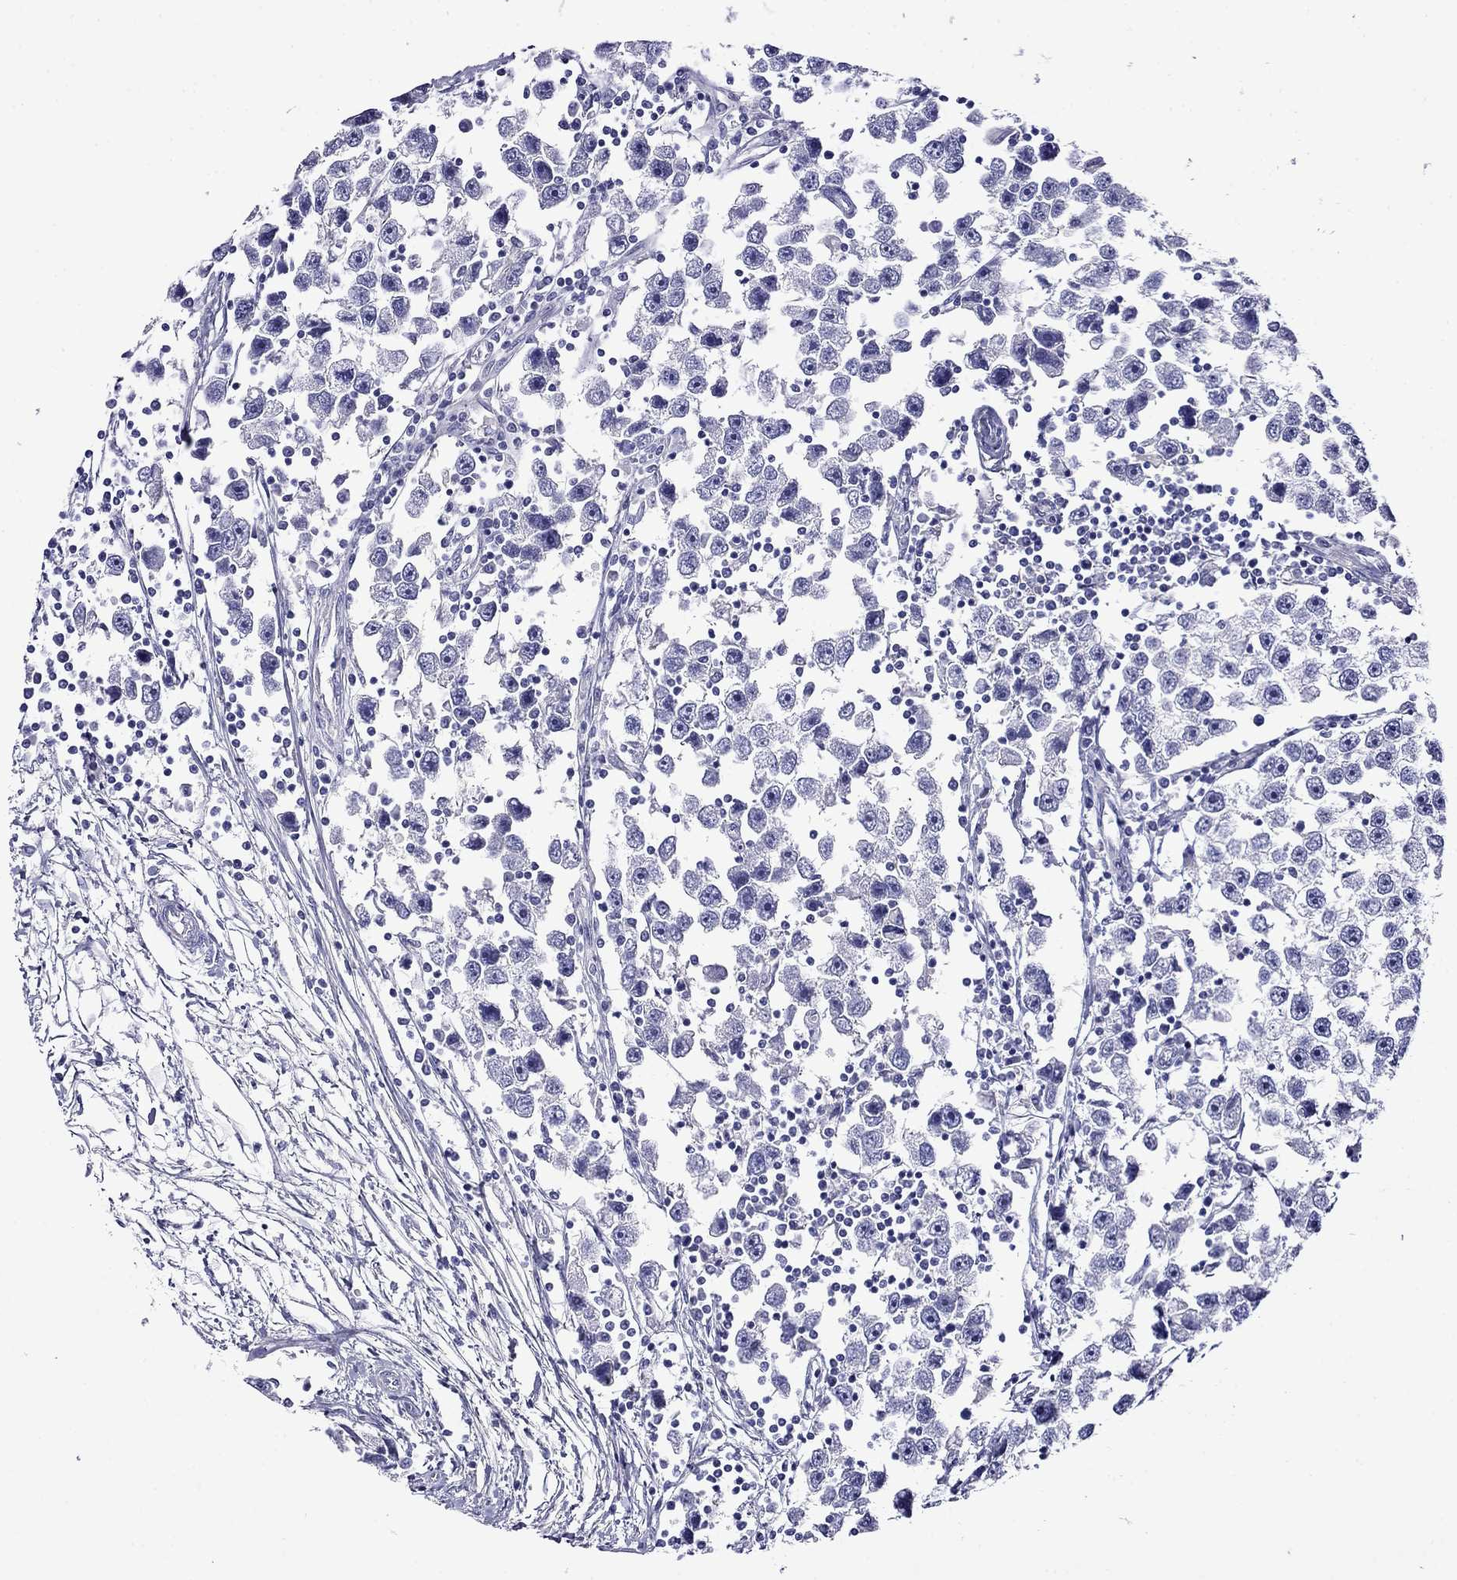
{"staining": {"intensity": "negative", "quantity": "none", "location": "none"}, "tissue": "testis cancer", "cell_type": "Tumor cells", "image_type": "cancer", "snomed": [{"axis": "morphology", "description": "Seminoma, NOS"}, {"axis": "topography", "description": "Testis"}], "caption": "Immunohistochemistry histopathology image of neoplastic tissue: testis cancer (seminoma) stained with DAB (3,3'-diaminobenzidine) shows no significant protein positivity in tumor cells. (DAB (3,3'-diaminobenzidine) IHC, high magnification).", "gene": "SCG2", "patient": {"sex": "male", "age": 30}}